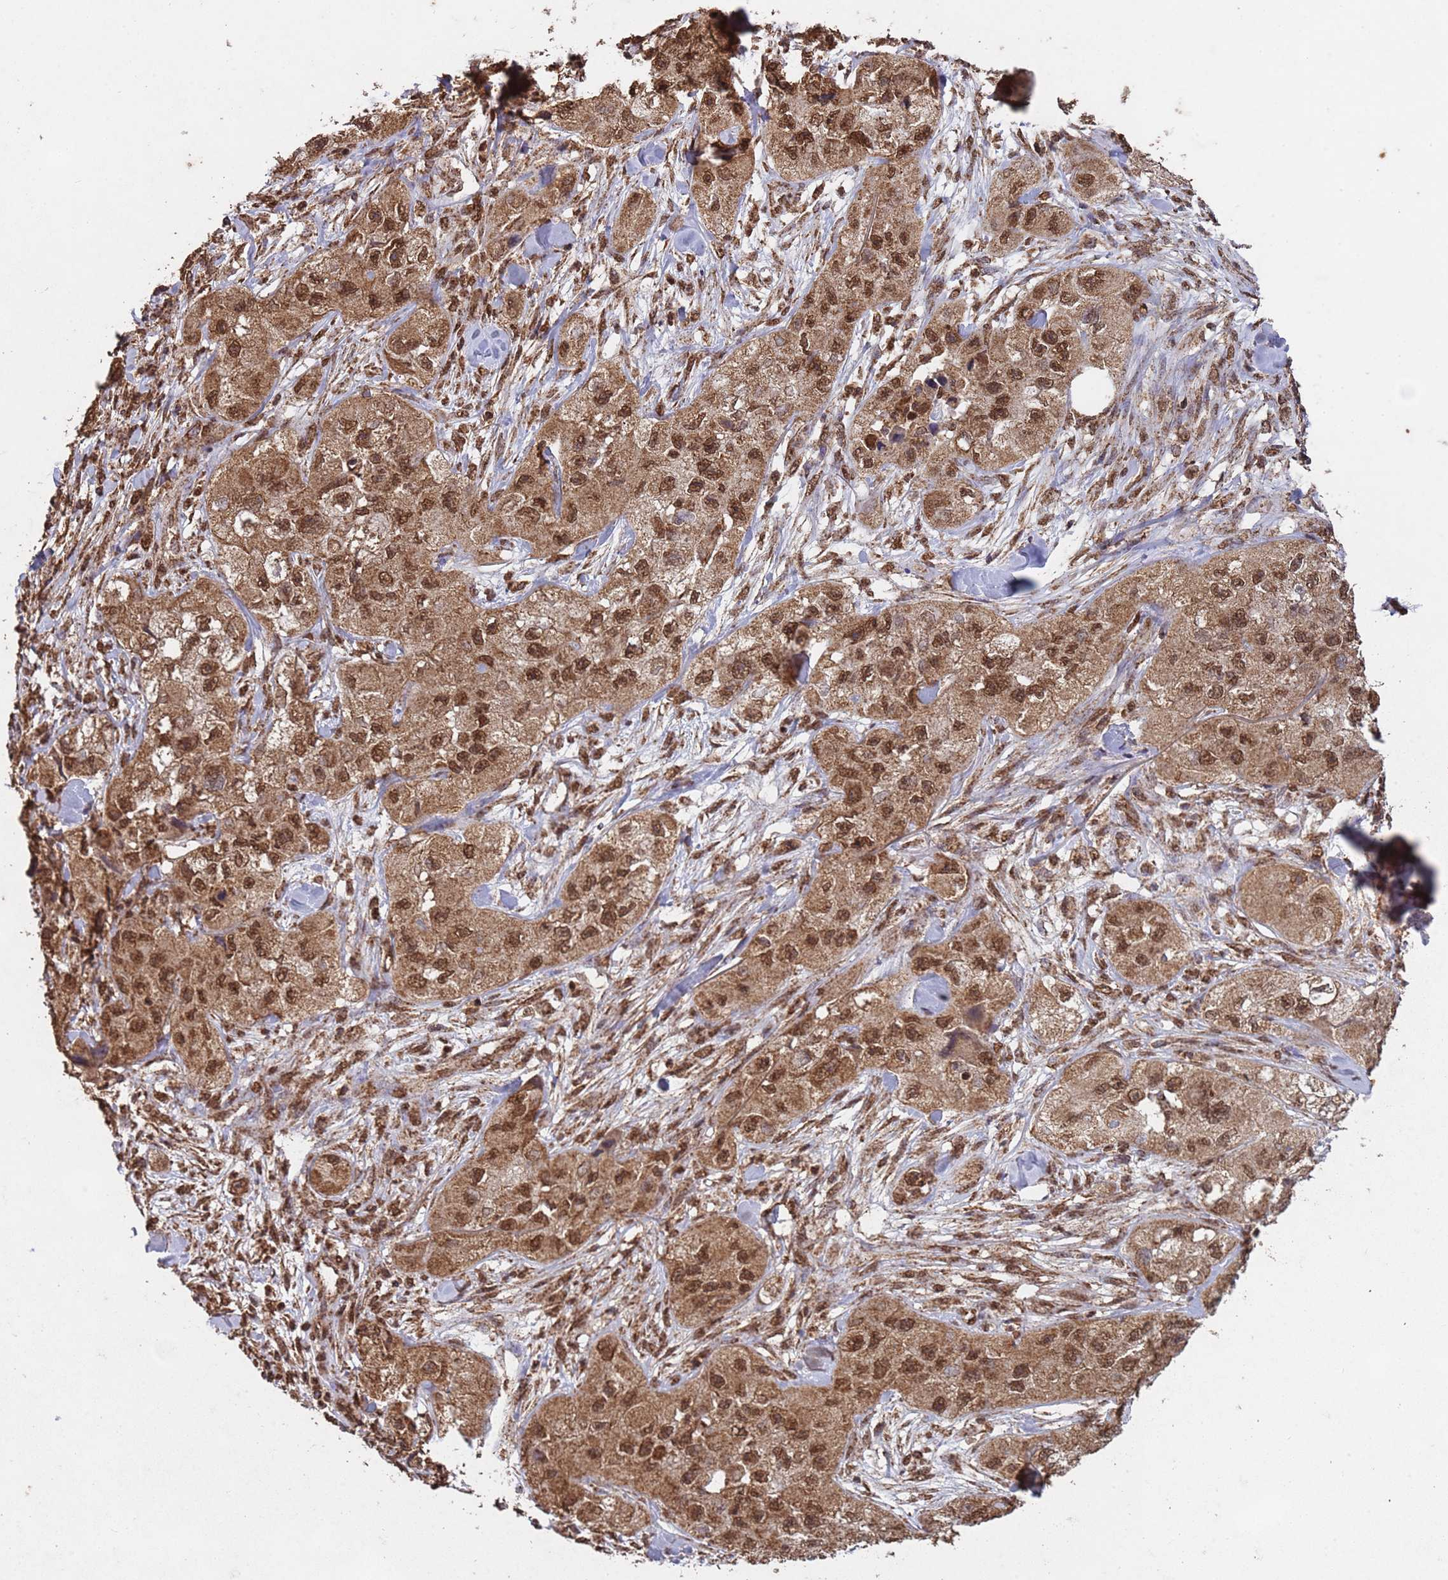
{"staining": {"intensity": "strong", "quantity": ">75%", "location": "cytoplasmic/membranous,nuclear"}, "tissue": "skin cancer", "cell_type": "Tumor cells", "image_type": "cancer", "snomed": [{"axis": "morphology", "description": "Squamous cell carcinoma, NOS"}, {"axis": "topography", "description": "Skin"}, {"axis": "topography", "description": "Subcutis"}], "caption": "Skin squamous cell carcinoma stained with IHC shows strong cytoplasmic/membranous and nuclear staining in about >75% of tumor cells. (Brightfield microscopy of DAB IHC at high magnification).", "gene": "HDAC10", "patient": {"sex": "male", "age": 73}}